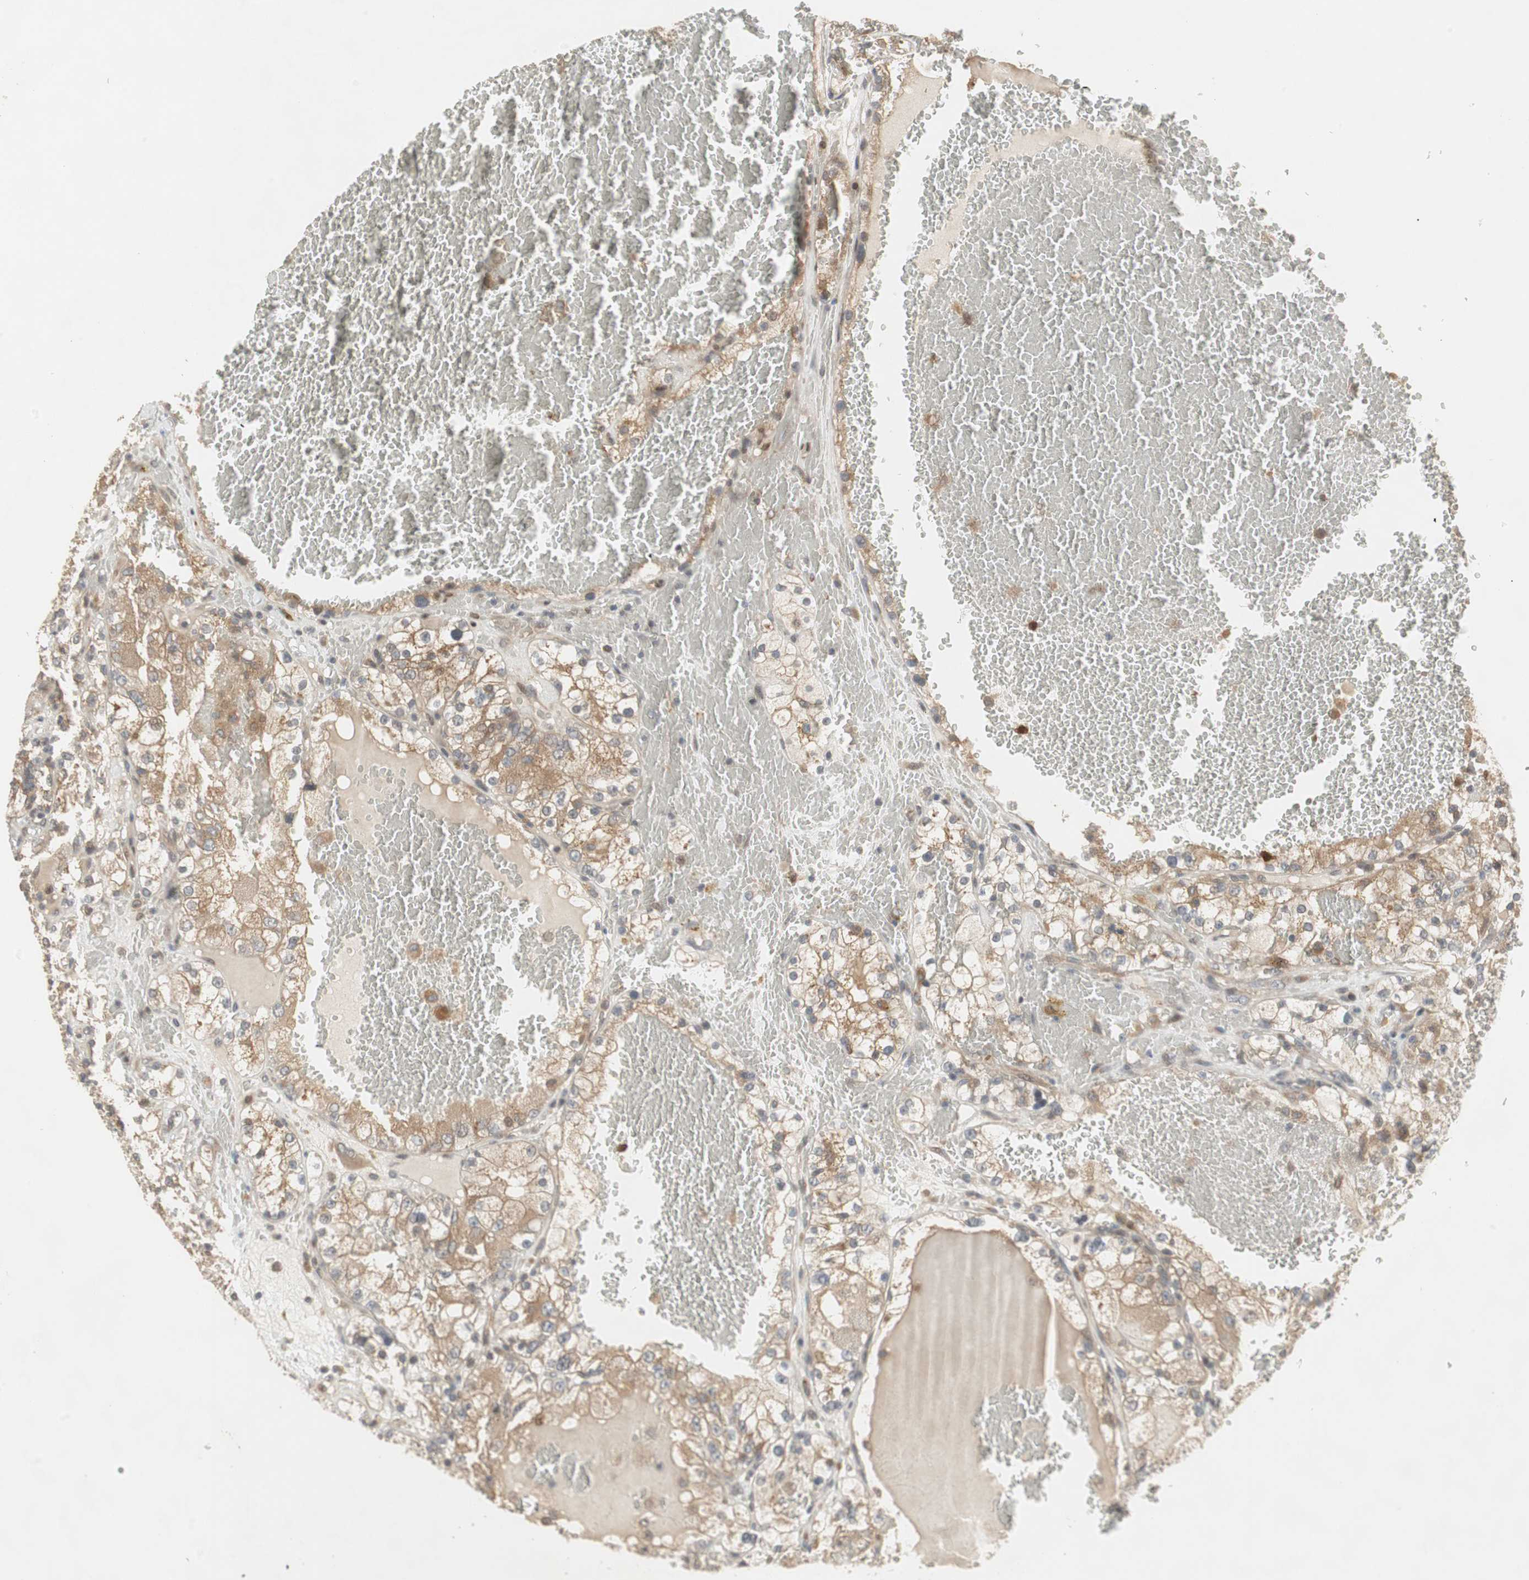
{"staining": {"intensity": "moderate", "quantity": ">75%", "location": "cytoplasmic/membranous"}, "tissue": "renal cancer", "cell_type": "Tumor cells", "image_type": "cancer", "snomed": [{"axis": "morphology", "description": "Normal tissue, NOS"}, {"axis": "morphology", "description": "Adenocarcinoma, NOS"}, {"axis": "topography", "description": "Kidney"}], "caption": "Brown immunohistochemical staining in human renal adenocarcinoma shows moderate cytoplasmic/membranous positivity in approximately >75% of tumor cells.", "gene": "SNX4", "patient": {"sex": "male", "age": 61}}